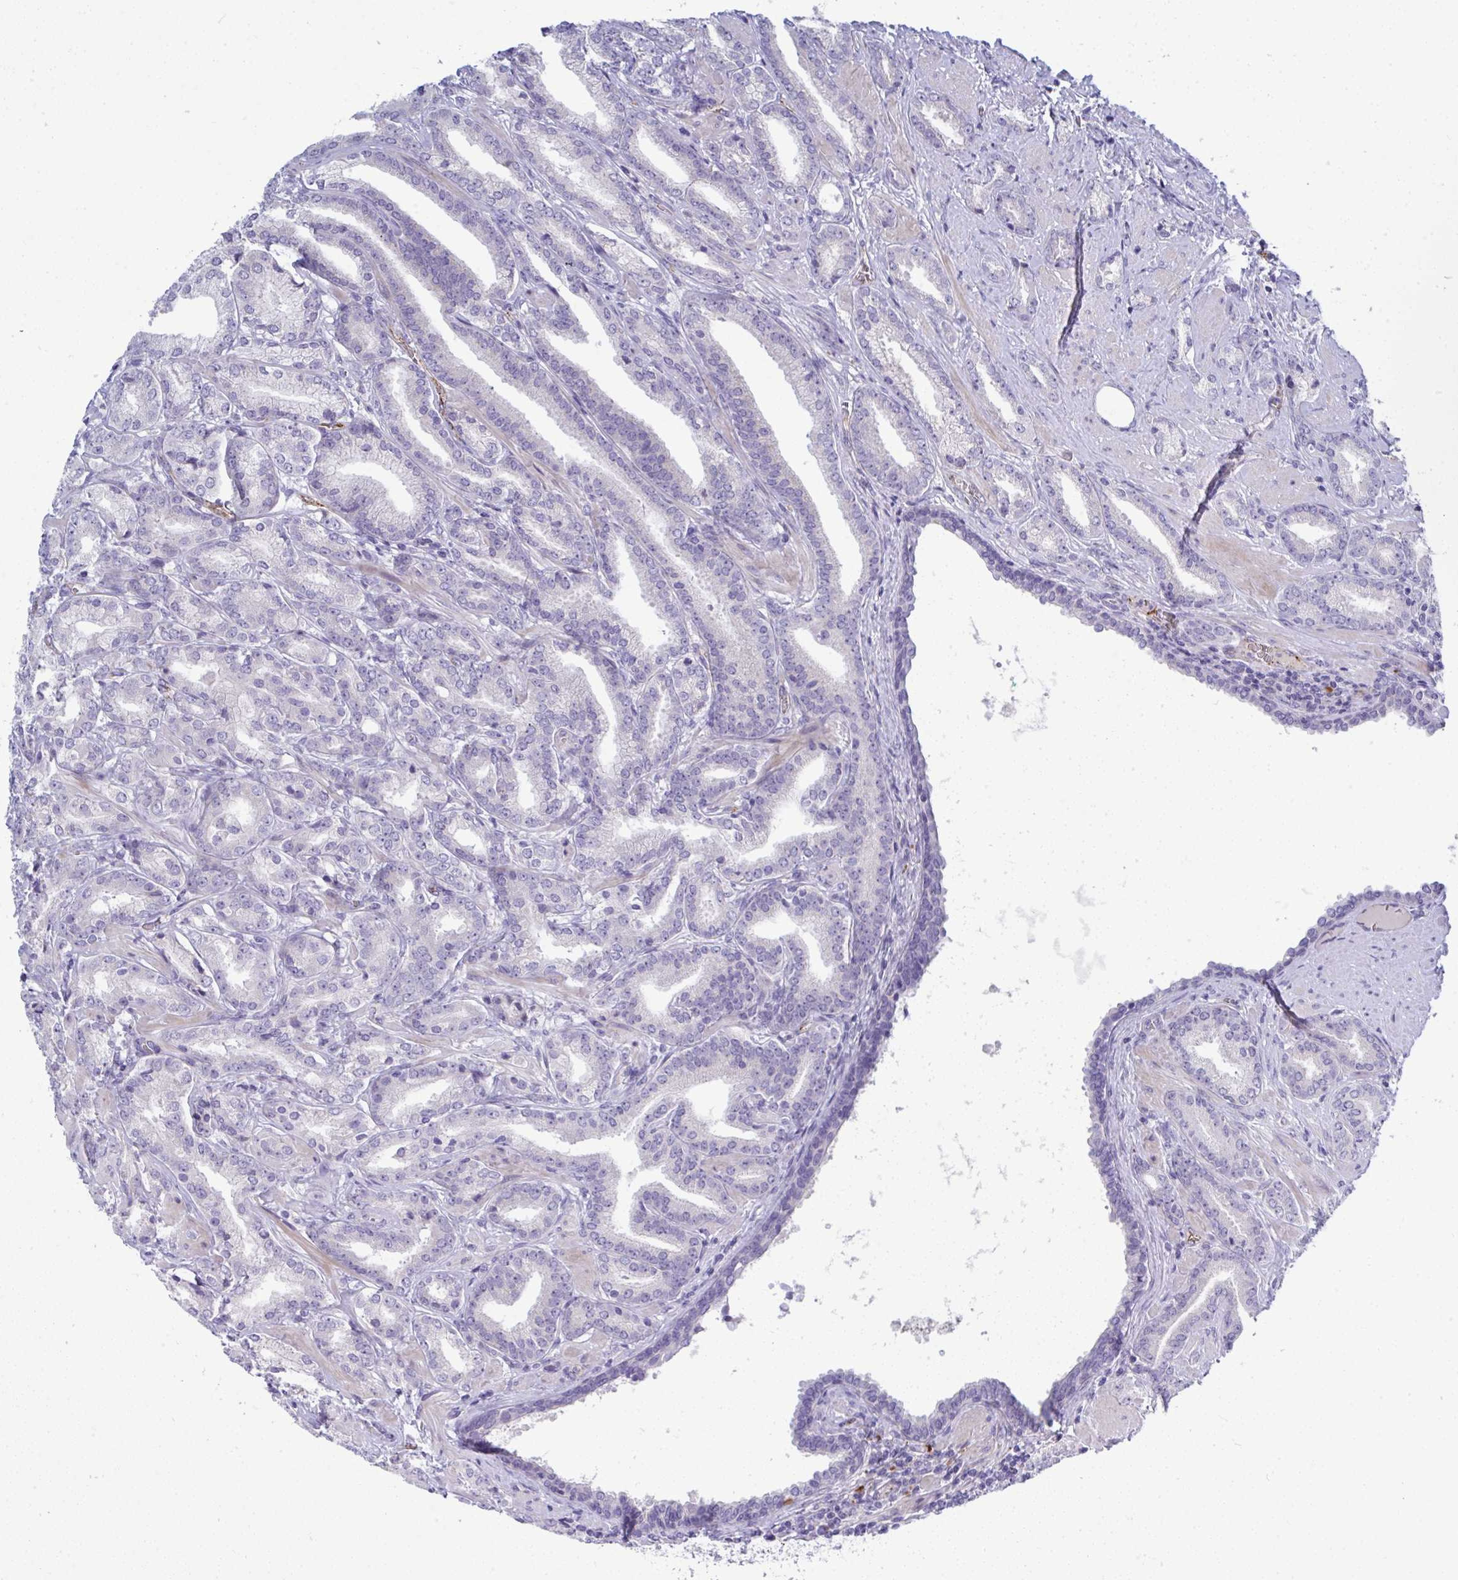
{"staining": {"intensity": "negative", "quantity": "none", "location": "none"}, "tissue": "prostate cancer", "cell_type": "Tumor cells", "image_type": "cancer", "snomed": [{"axis": "morphology", "description": "Adenocarcinoma, High grade"}, {"axis": "topography", "description": "Prostate"}], "caption": "Tumor cells are negative for brown protein staining in prostate cancer (high-grade adenocarcinoma). The staining is performed using DAB brown chromogen with nuclei counter-stained in using hematoxylin.", "gene": "TOR1AIP2", "patient": {"sex": "male", "age": 56}}